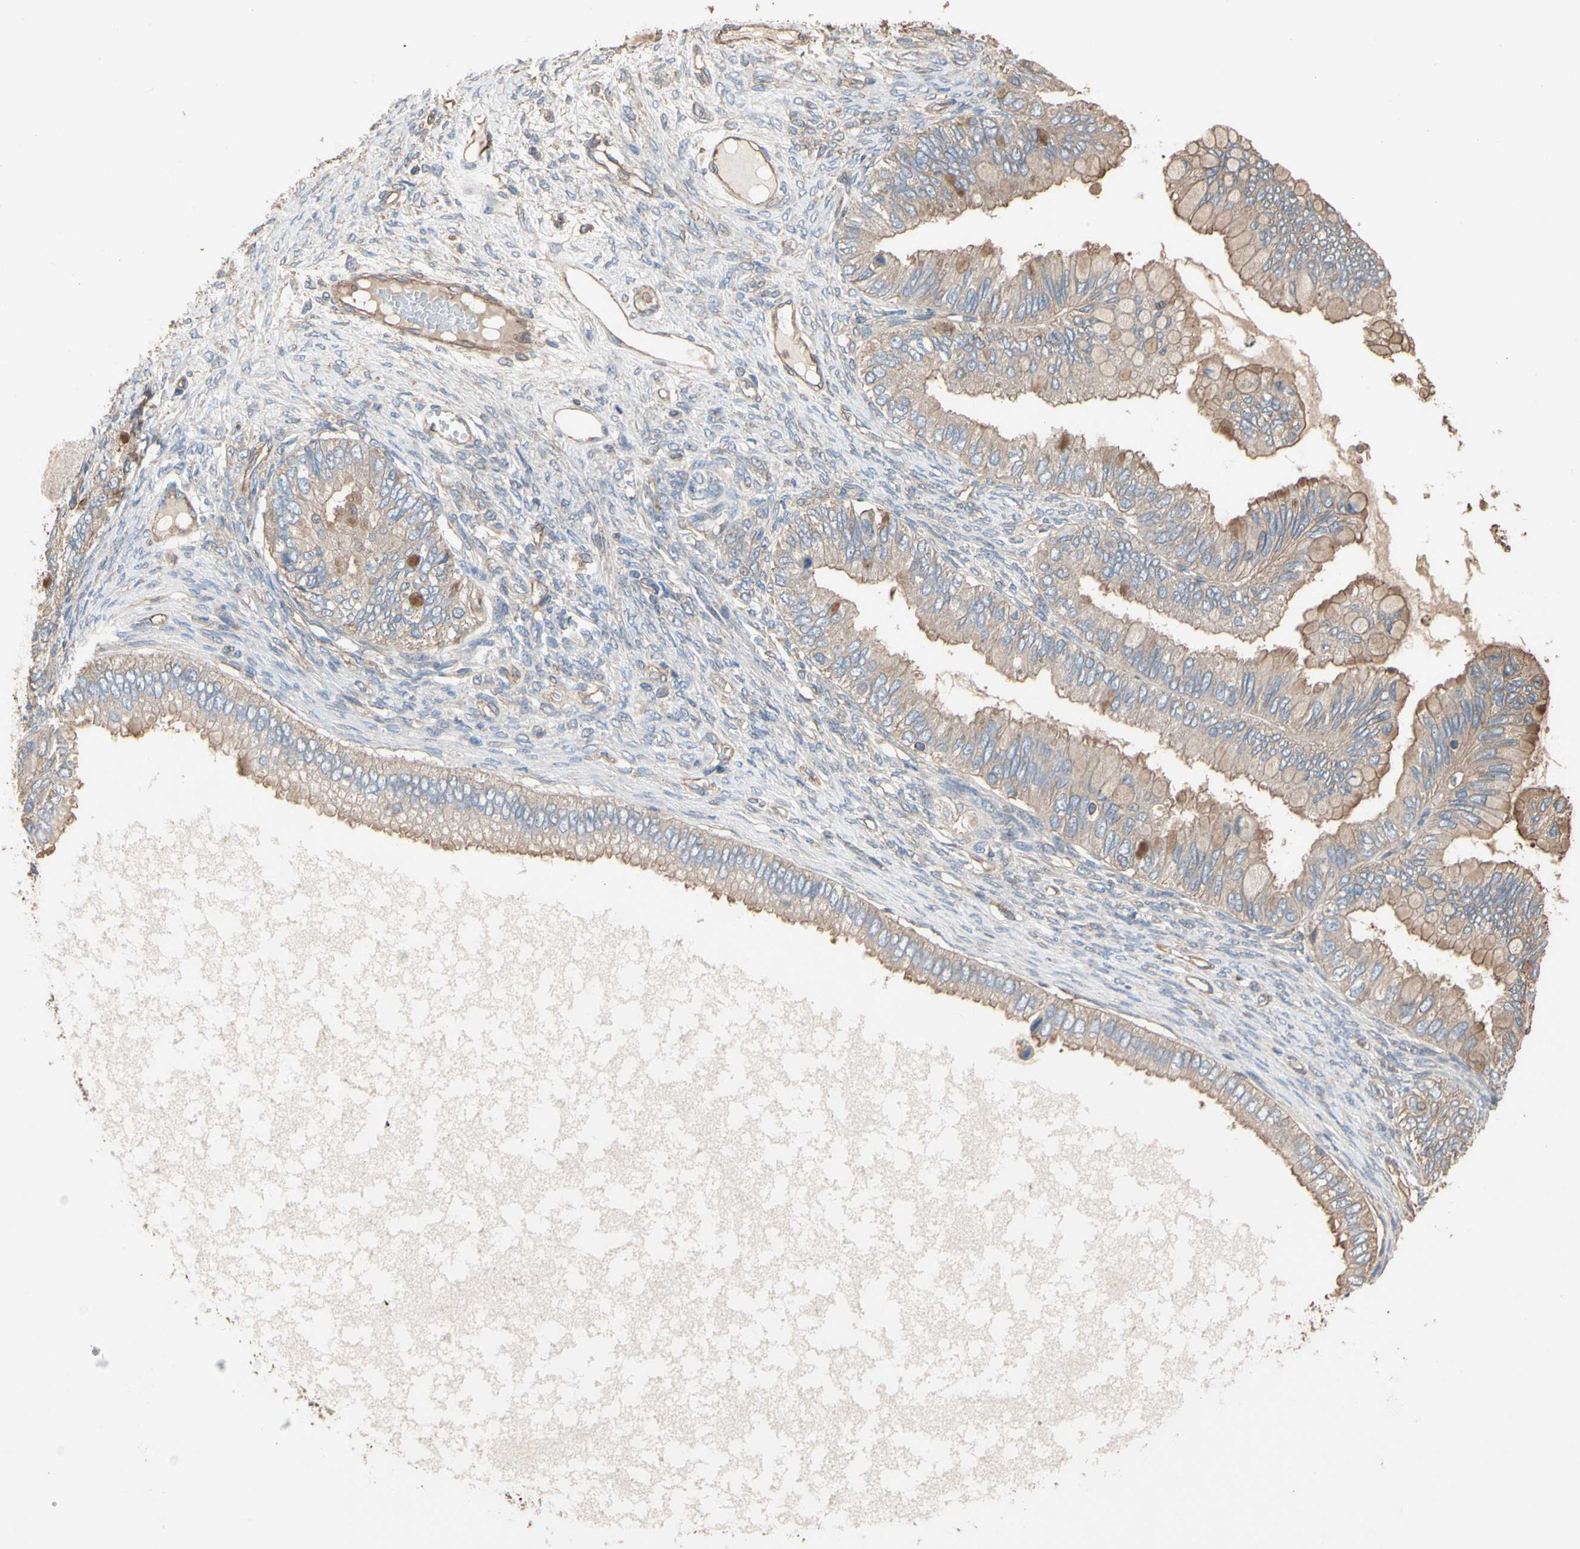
{"staining": {"intensity": "moderate", "quantity": ">75%", "location": "cytoplasmic/membranous"}, "tissue": "ovarian cancer", "cell_type": "Tumor cells", "image_type": "cancer", "snomed": [{"axis": "morphology", "description": "Cystadenocarcinoma, mucinous, NOS"}, {"axis": "topography", "description": "Ovary"}], "caption": "Ovarian cancer (mucinous cystadenocarcinoma) stained for a protein (brown) demonstrates moderate cytoplasmic/membranous positive staining in approximately >75% of tumor cells.", "gene": "PDZK1", "patient": {"sex": "female", "age": 80}}